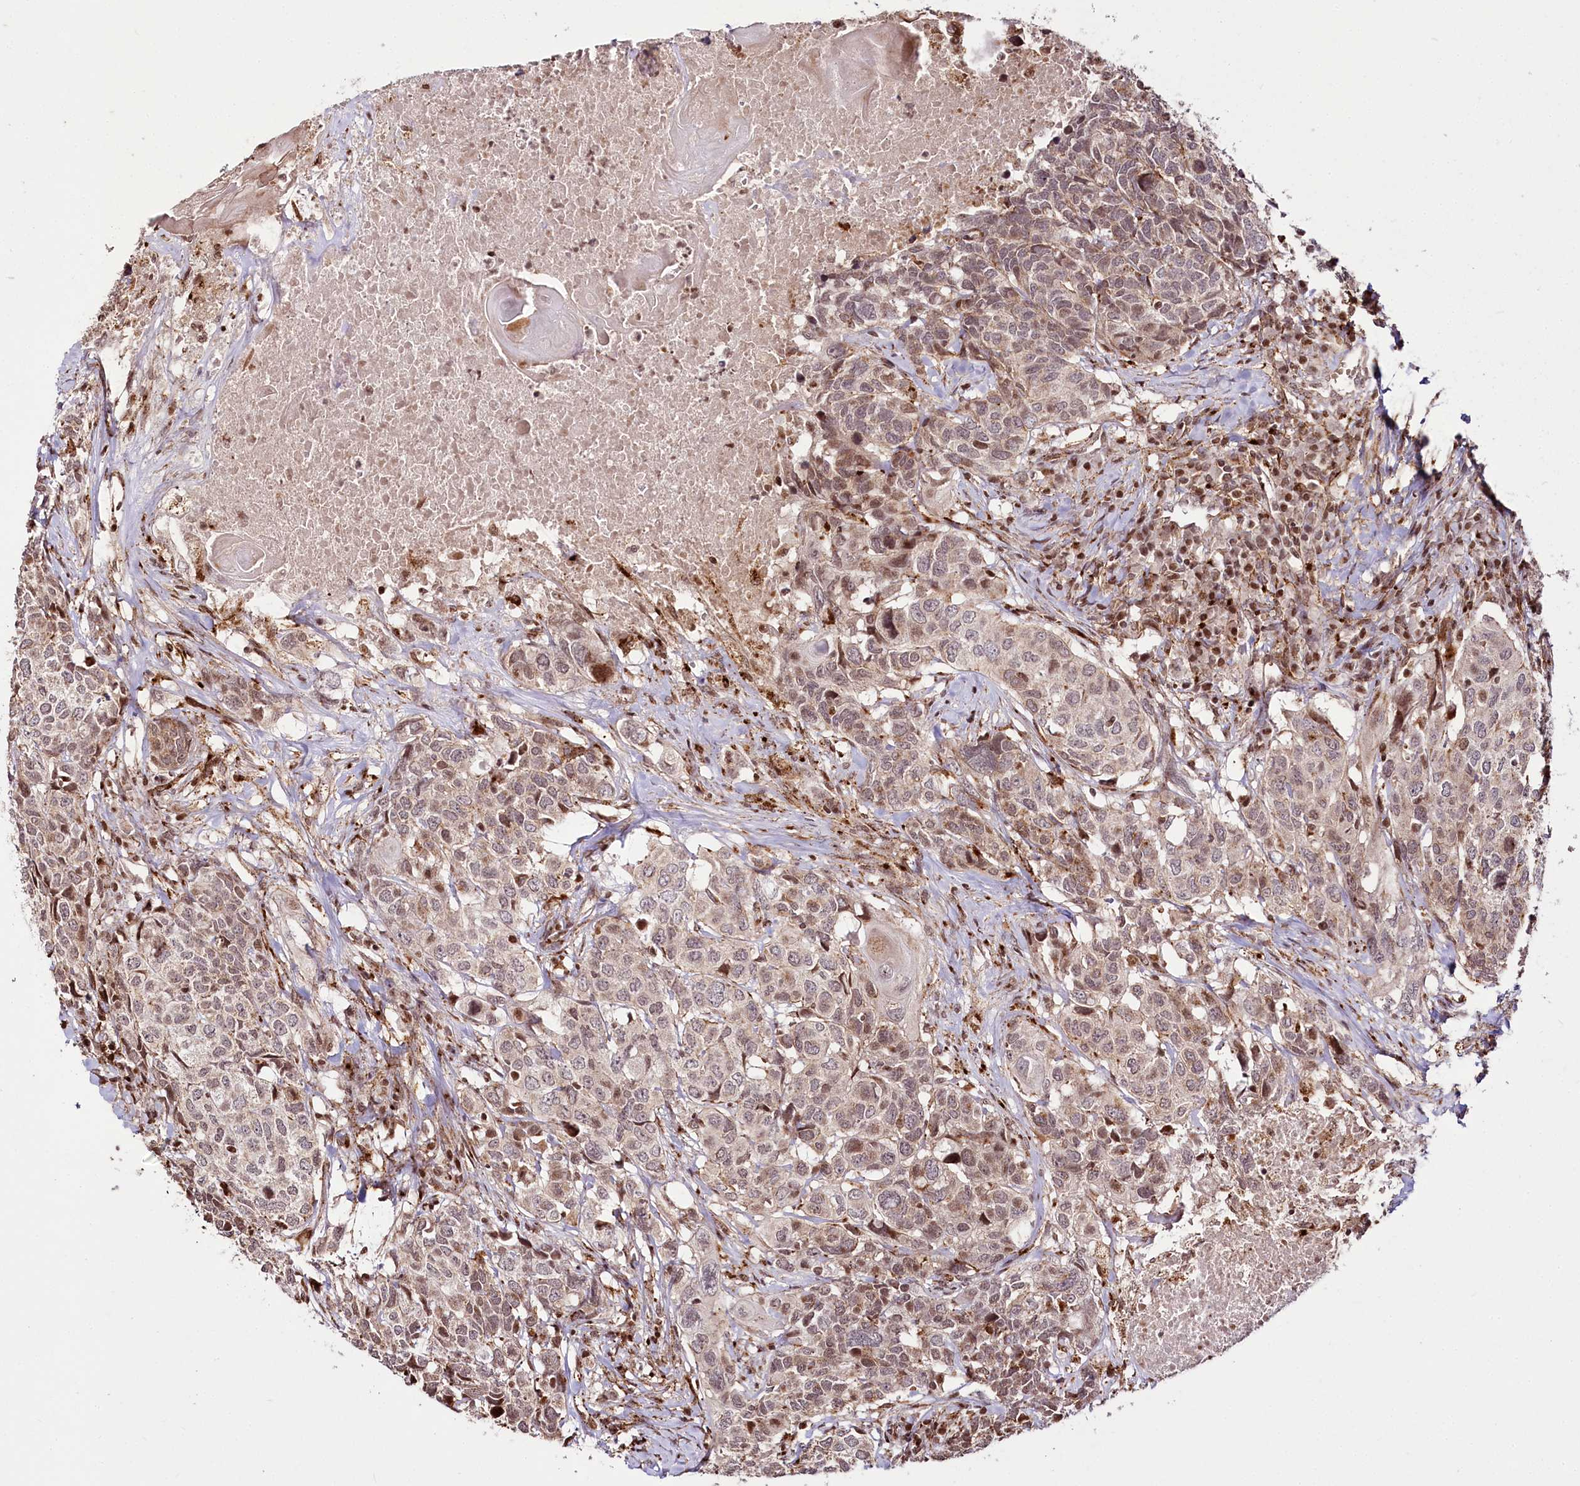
{"staining": {"intensity": "weak", "quantity": ">75%", "location": "nuclear"}, "tissue": "head and neck cancer", "cell_type": "Tumor cells", "image_type": "cancer", "snomed": [{"axis": "morphology", "description": "Squamous cell carcinoma, NOS"}, {"axis": "topography", "description": "Head-Neck"}], "caption": "Immunohistochemistry (DAB (3,3'-diaminobenzidine)) staining of squamous cell carcinoma (head and neck) displays weak nuclear protein positivity in about >75% of tumor cells.", "gene": "HOXC8", "patient": {"sex": "male", "age": 66}}